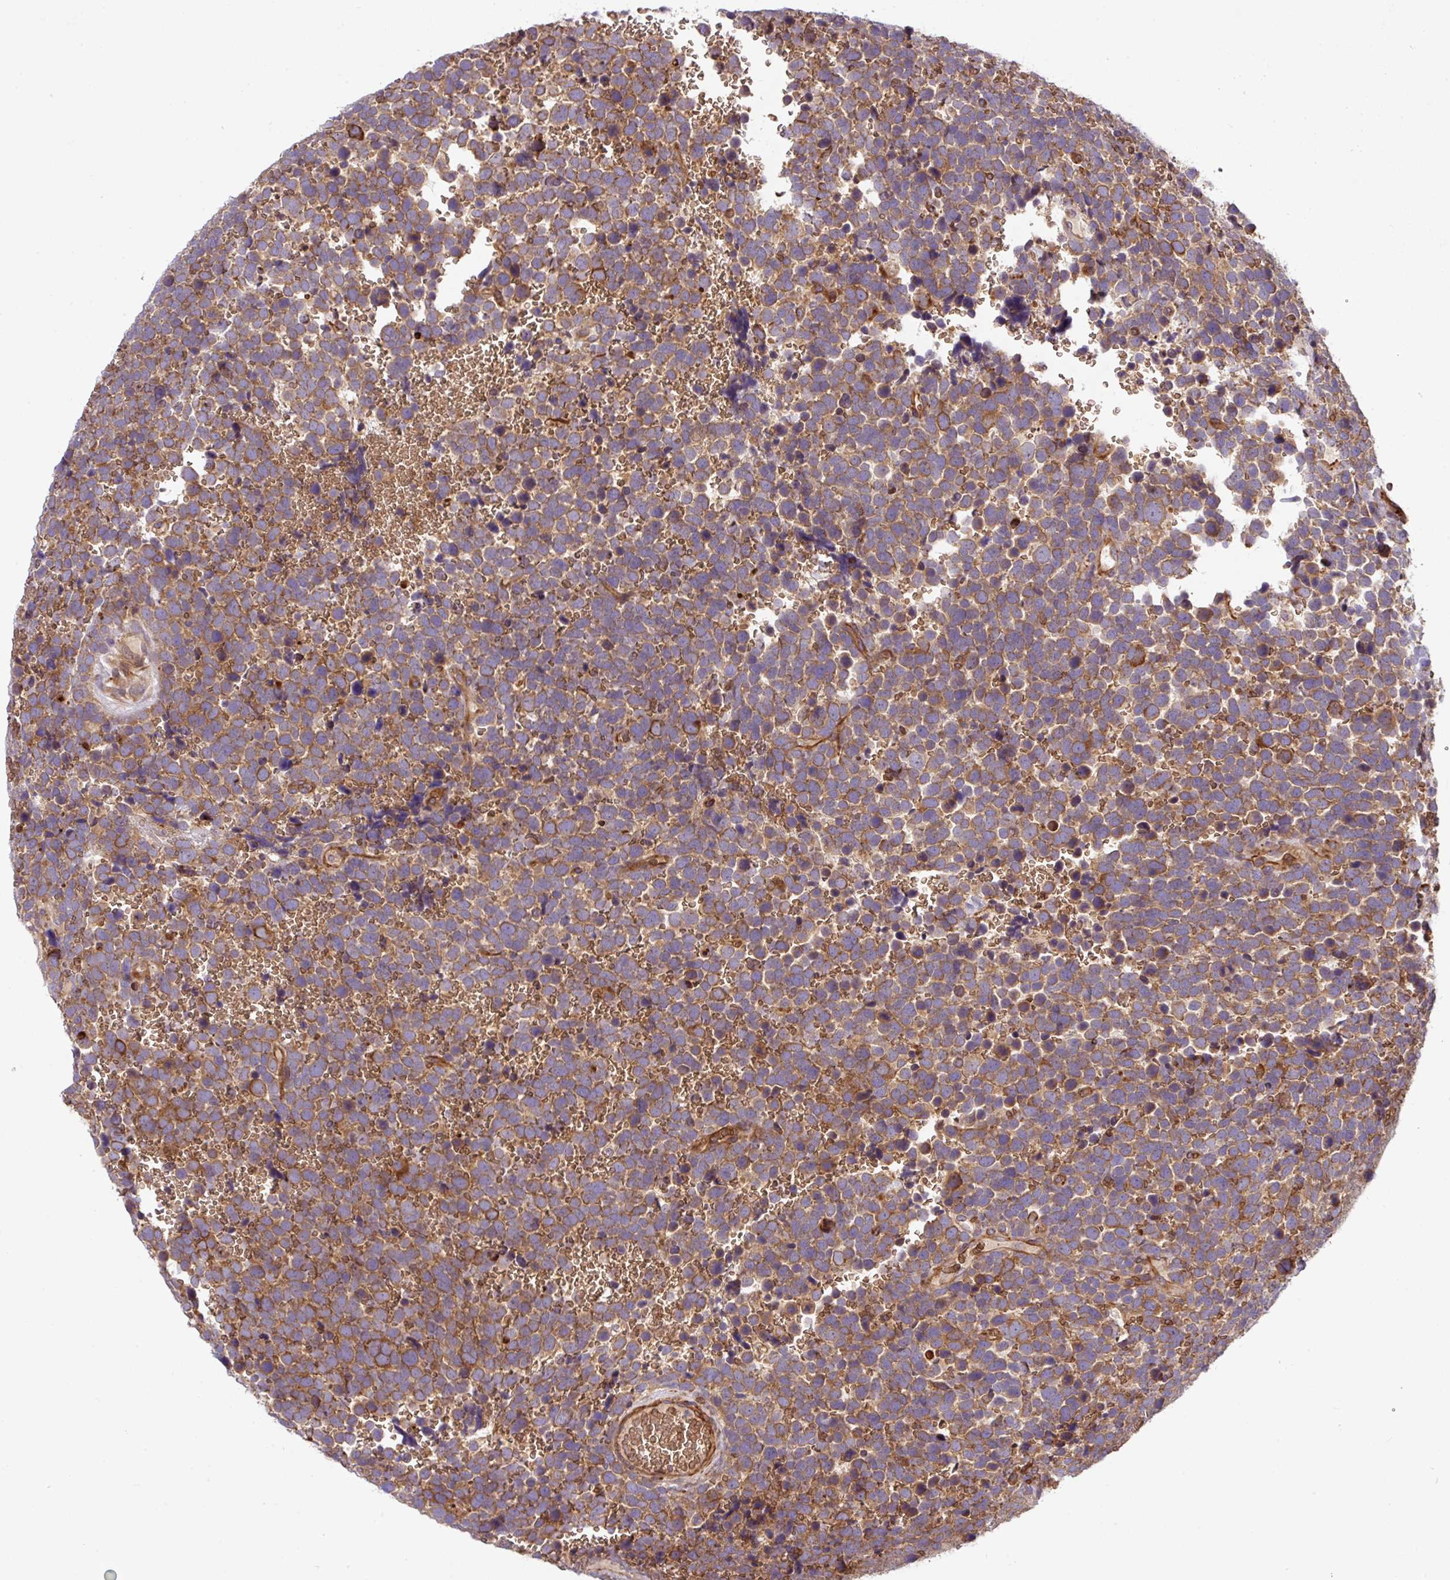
{"staining": {"intensity": "strong", "quantity": ">75%", "location": "cytoplasmic/membranous"}, "tissue": "urothelial cancer", "cell_type": "Tumor cells", "image_type": "cancer", "snomed": [{"axis": "morphology", "description": "Urothelial carcinoma, High grade"}, {"axis": "topography", "description": "Urinary bladder"}], "caption": "Immunohistochemical staining of urothelial carcinoma (high-grade) displays high levels of strong cytoplasmic/membranous protein staining in approximately >75% of tumor cells.", "gene": "APOBEC3D", "patient": {"sex": "female", "age": 82}}